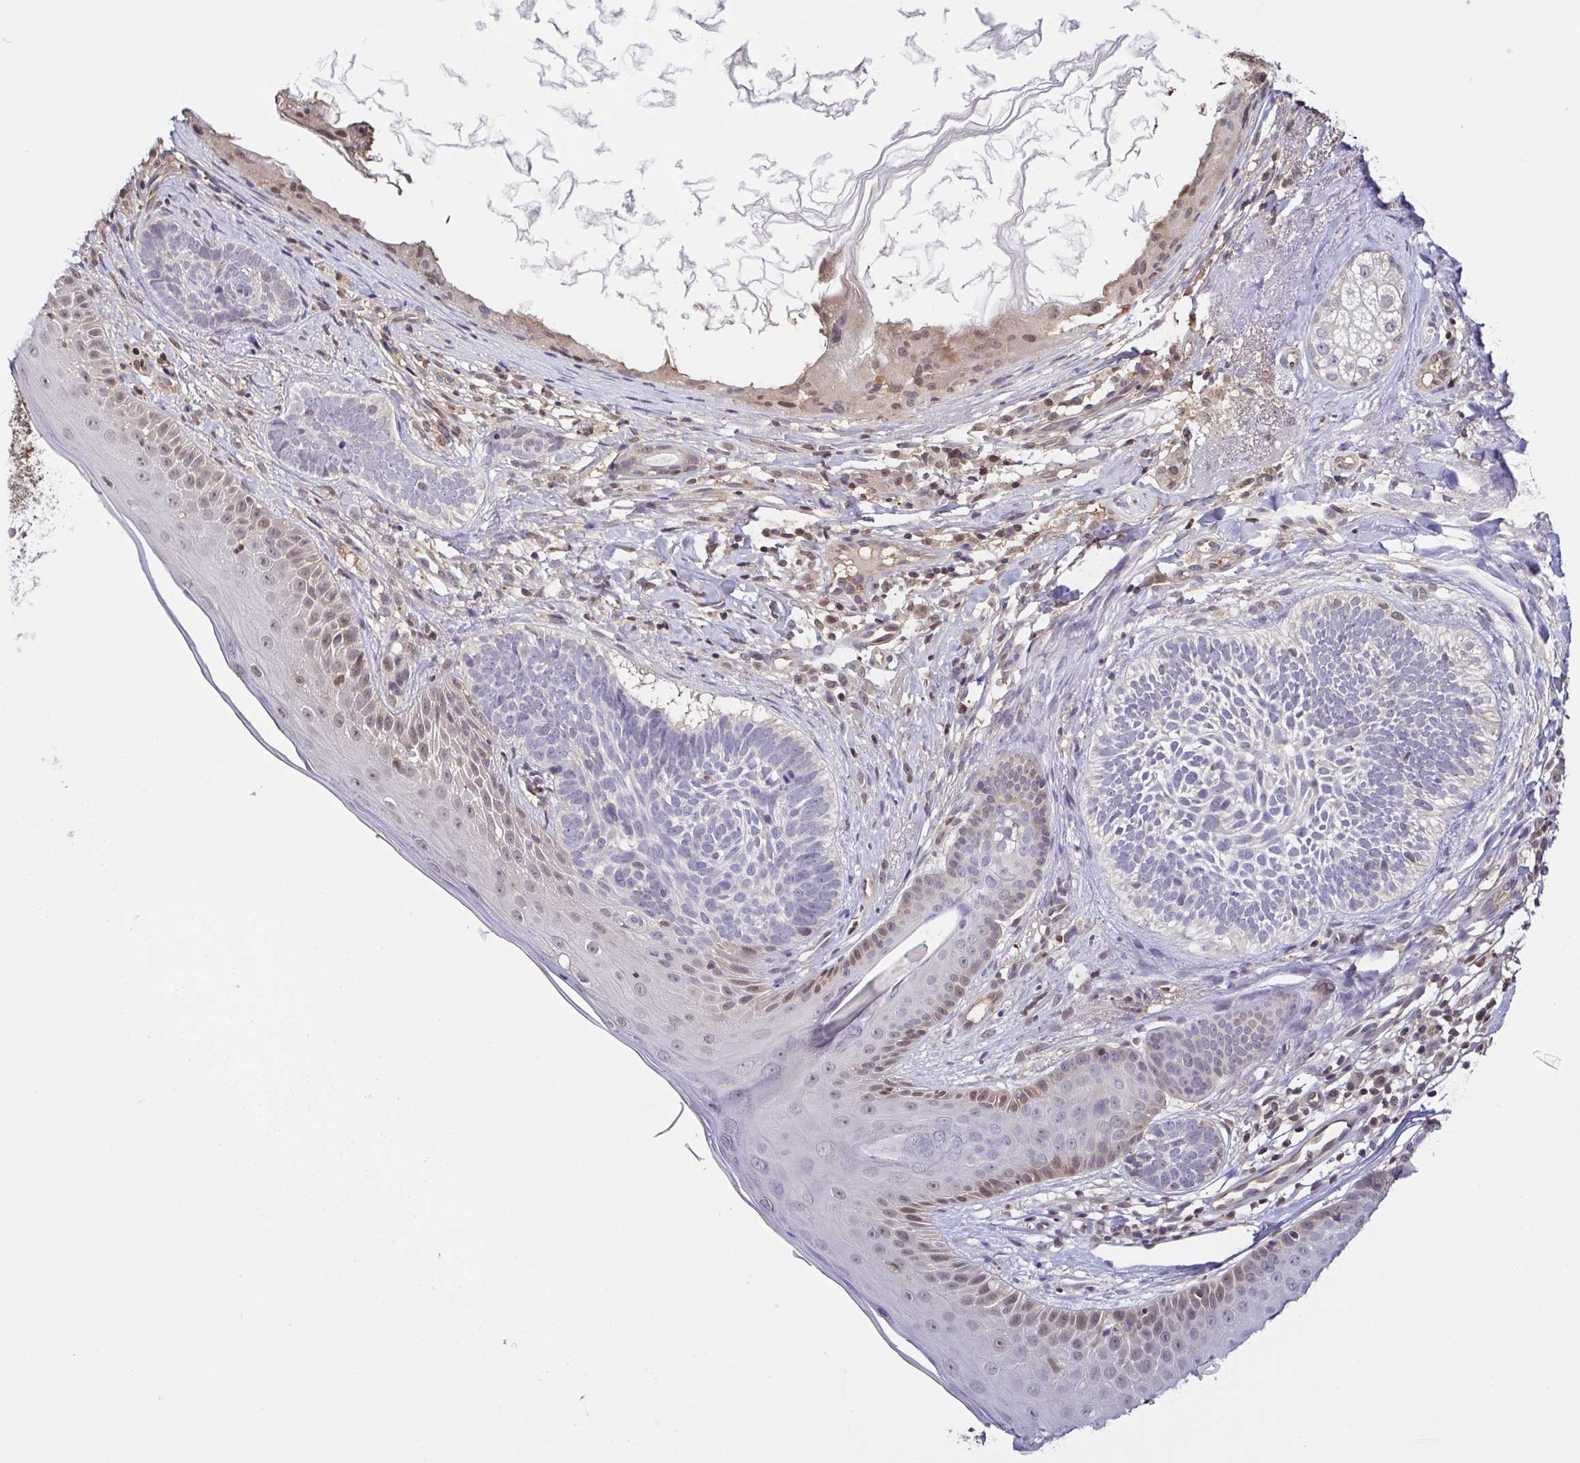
{"staining": {"intensity": "negative", "quantity": "none", "location": "none"}, "tissue": "skin cancer", "cell_type": "Tumor cells", "image_type": "cancer", "snomed": [{"axis": "morphology", "description": "Basal cell carcinoma"}, {"axis": "topography", "description": "Skin"}], "caption": "IHC of human basal cell carcinoma (skin) demonstrates no staining in tumor cells. The staining was performed using DAB to visualize the protein expression in brown, while the nuclei were stained in blue with hematoxylin (Magnification: 20x).", "gene": "PSMB9", "patient": {"sex": "female", "age": 74}}